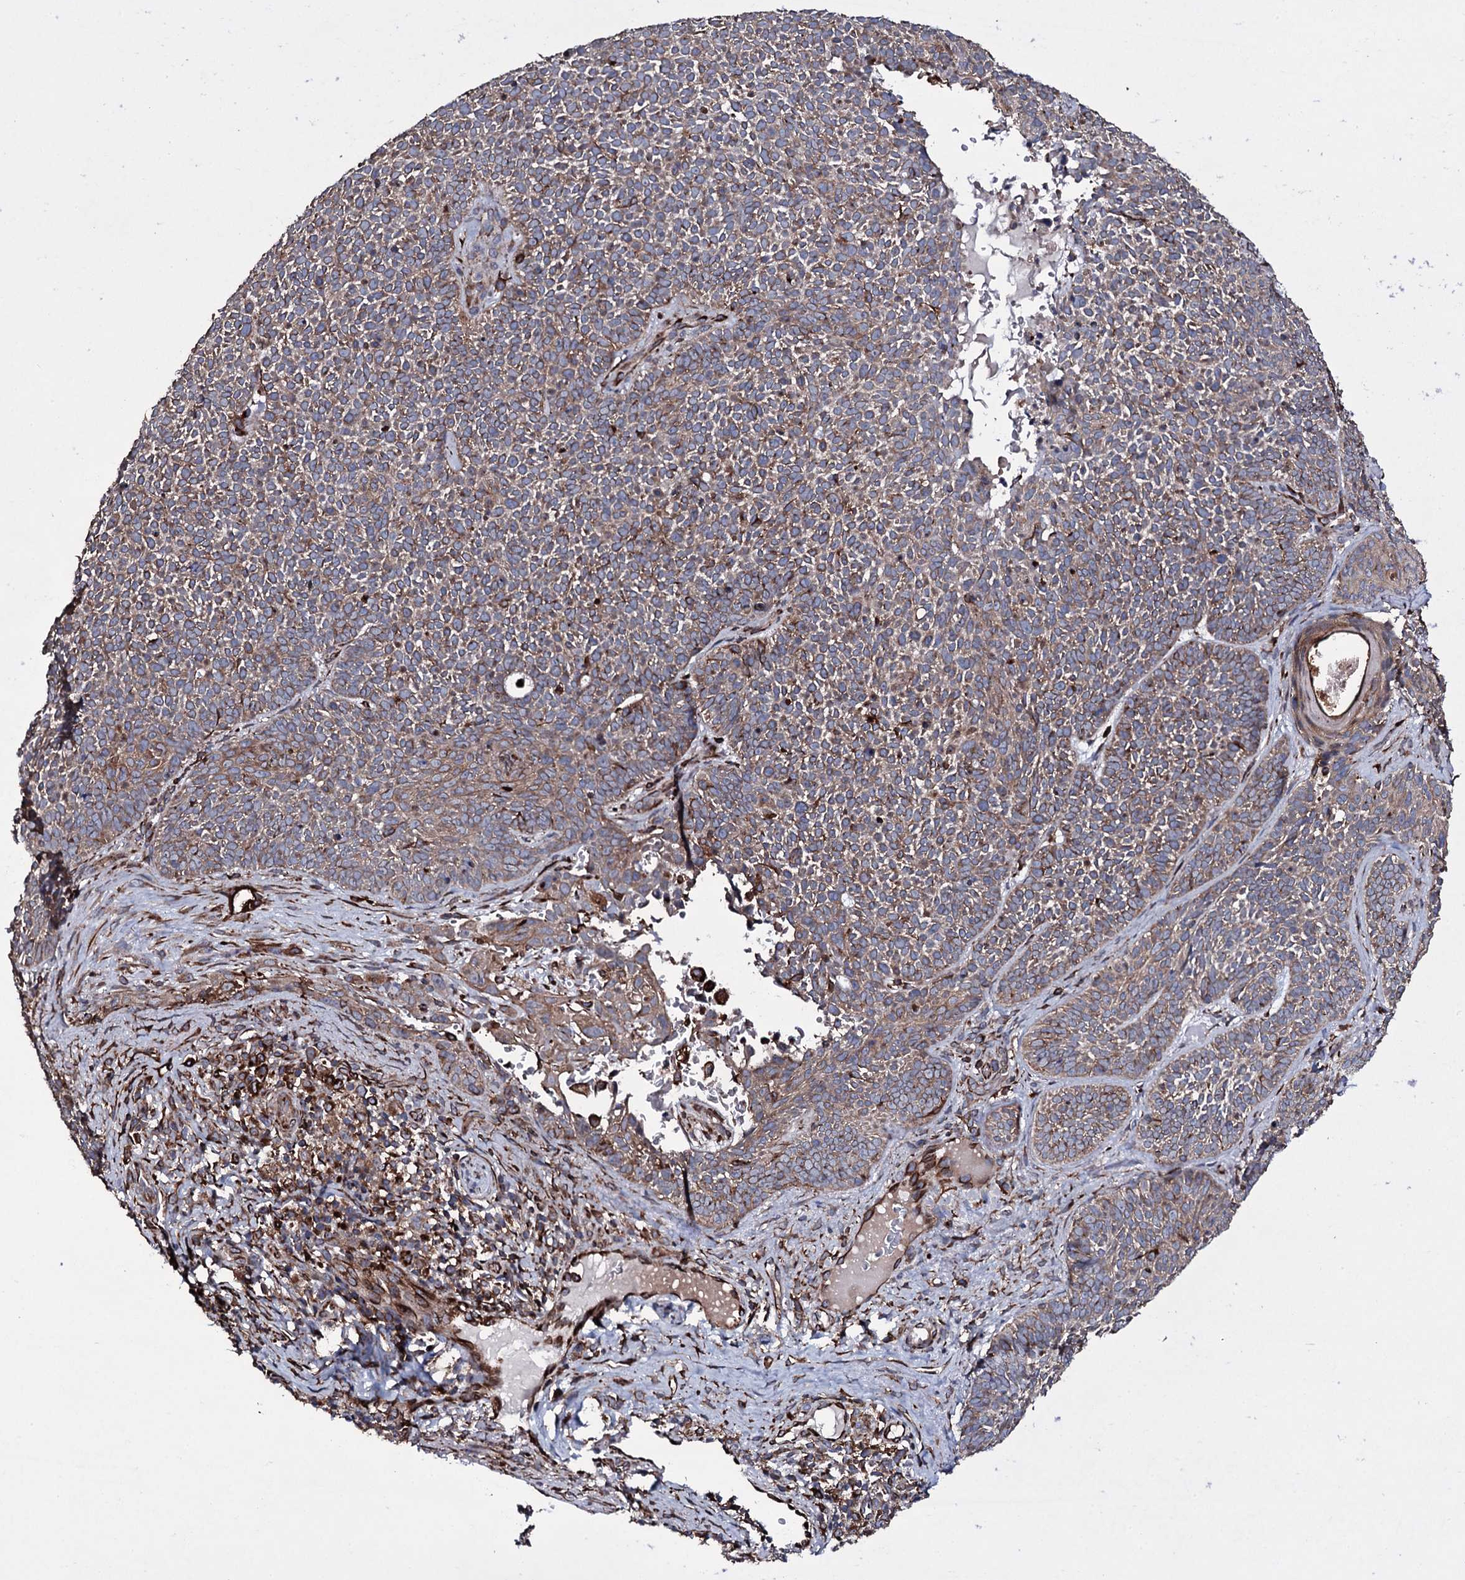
{"staining": {"intensity": "moderate", "quantity": ">75%", "location": "cytoplasmic/membranous"}, "tissue": "skin cancer", "cell_type": "Tumor cells", "image_type": "cancer", "snomed": [{"axis": "morphology", "description": "Basal cell carcinoma"}, {"axis": "topography", "description": "Skin"}], "caption": "A high-resolution histopathology image shows immunohistochemistry staining of skin basal cell carcinoma, which exhibits moderate cytoplasmic/membranous staining in about >75% of tumor cells.", "gene": "VAMP8", "patient": {"sex": "male", "age": 85}}